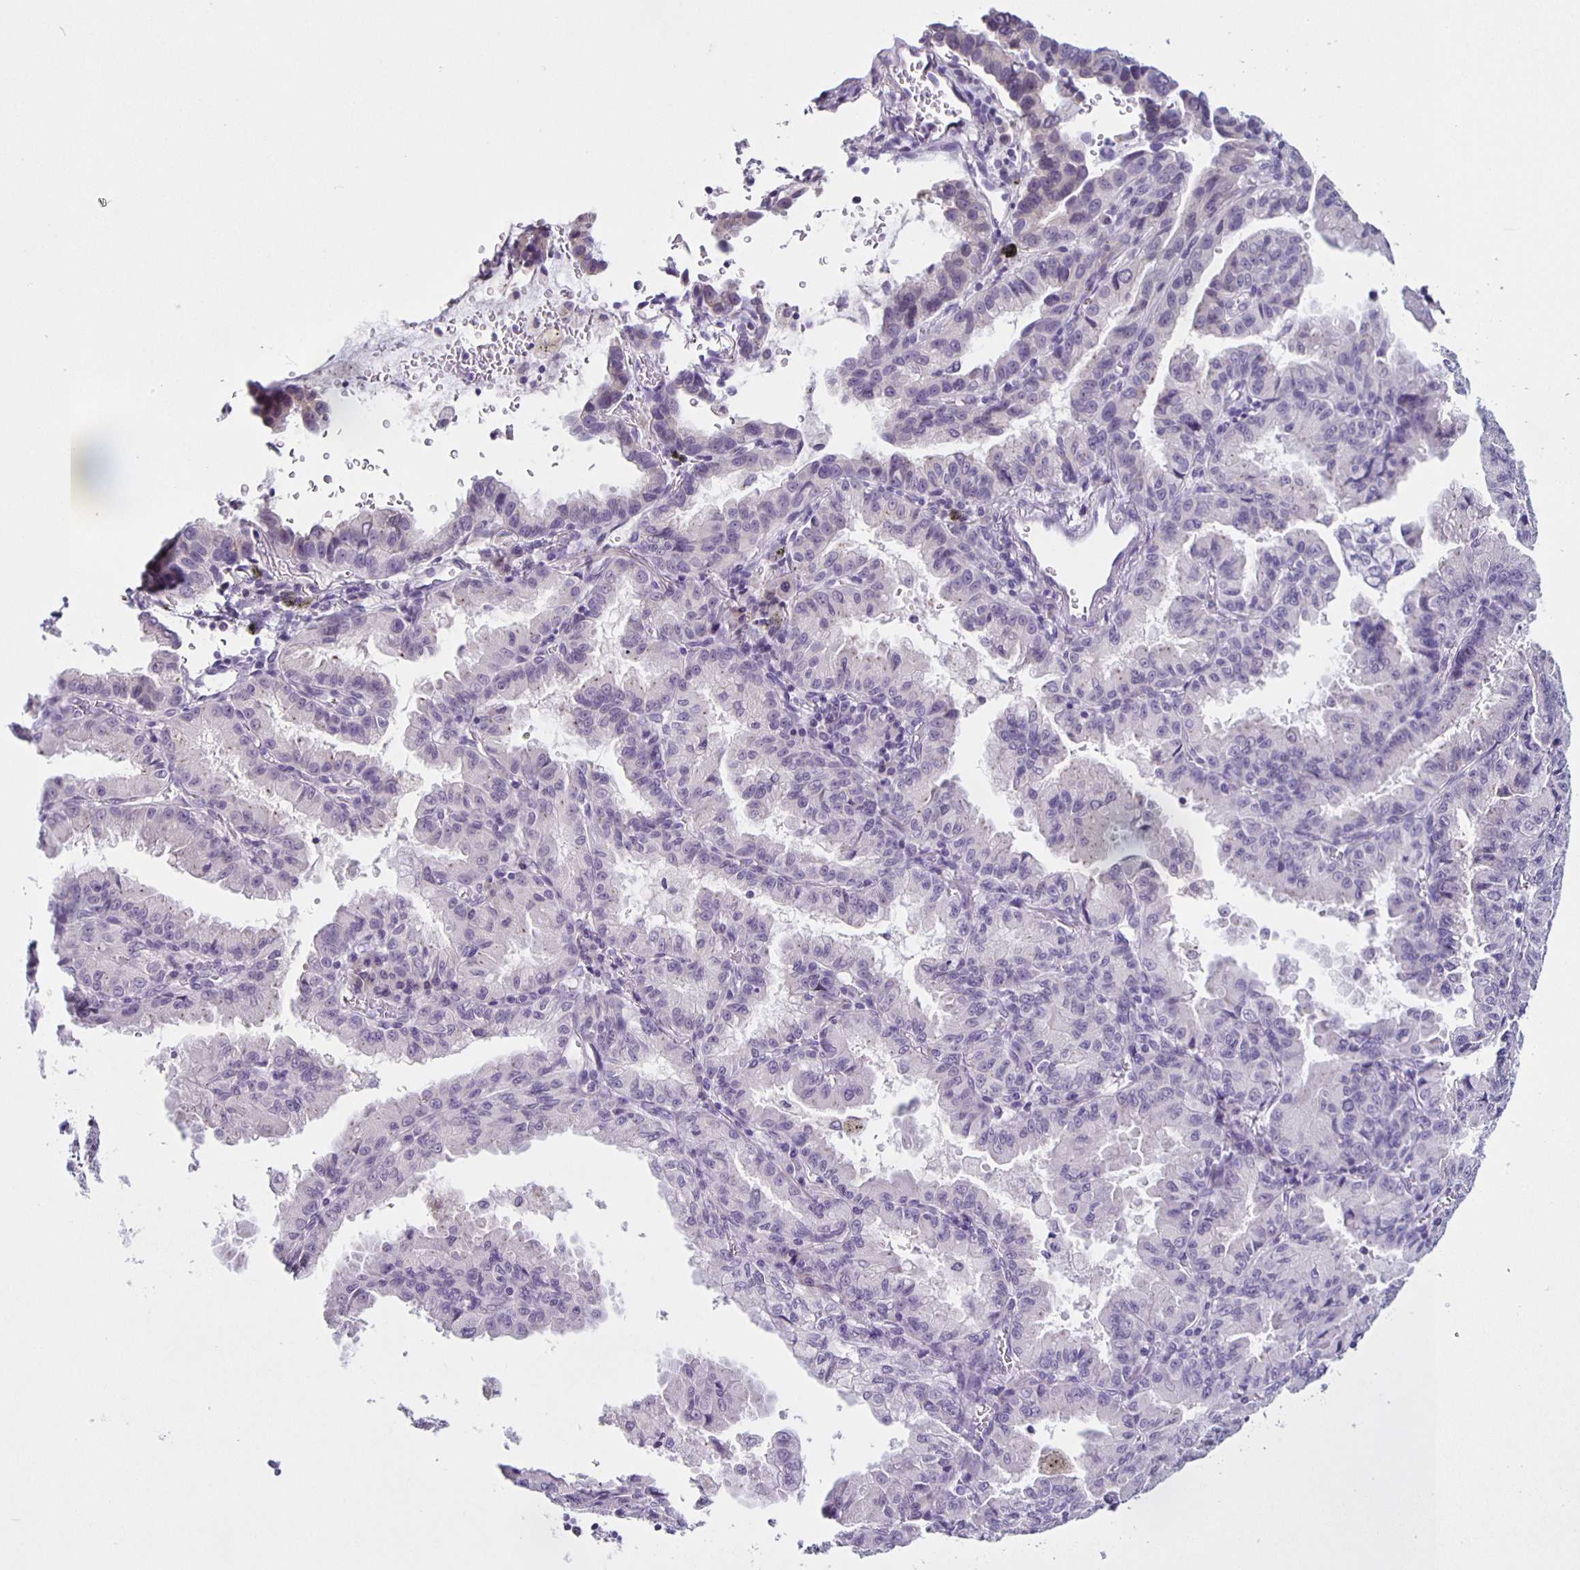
{"staining": {"intensity": "negative", "quantity": "none", "location": "none"}, "tissue": "lung cancer", "cell_type": "Tumor cells", "image_type": "cancer", "snomed": [{"axis": "morphology", "description": "Adenocarcinoma, NOS"}, {"axis": "topography", "description": "Lymph node"}, {"axis": "topography", "description": "Lung"}], "caption": "IHC of adenocarcinoma (lung) displays no expression in tumor cells.", "gene": "SLC12A3", "patient": {"sex": "male", "age": 66}}